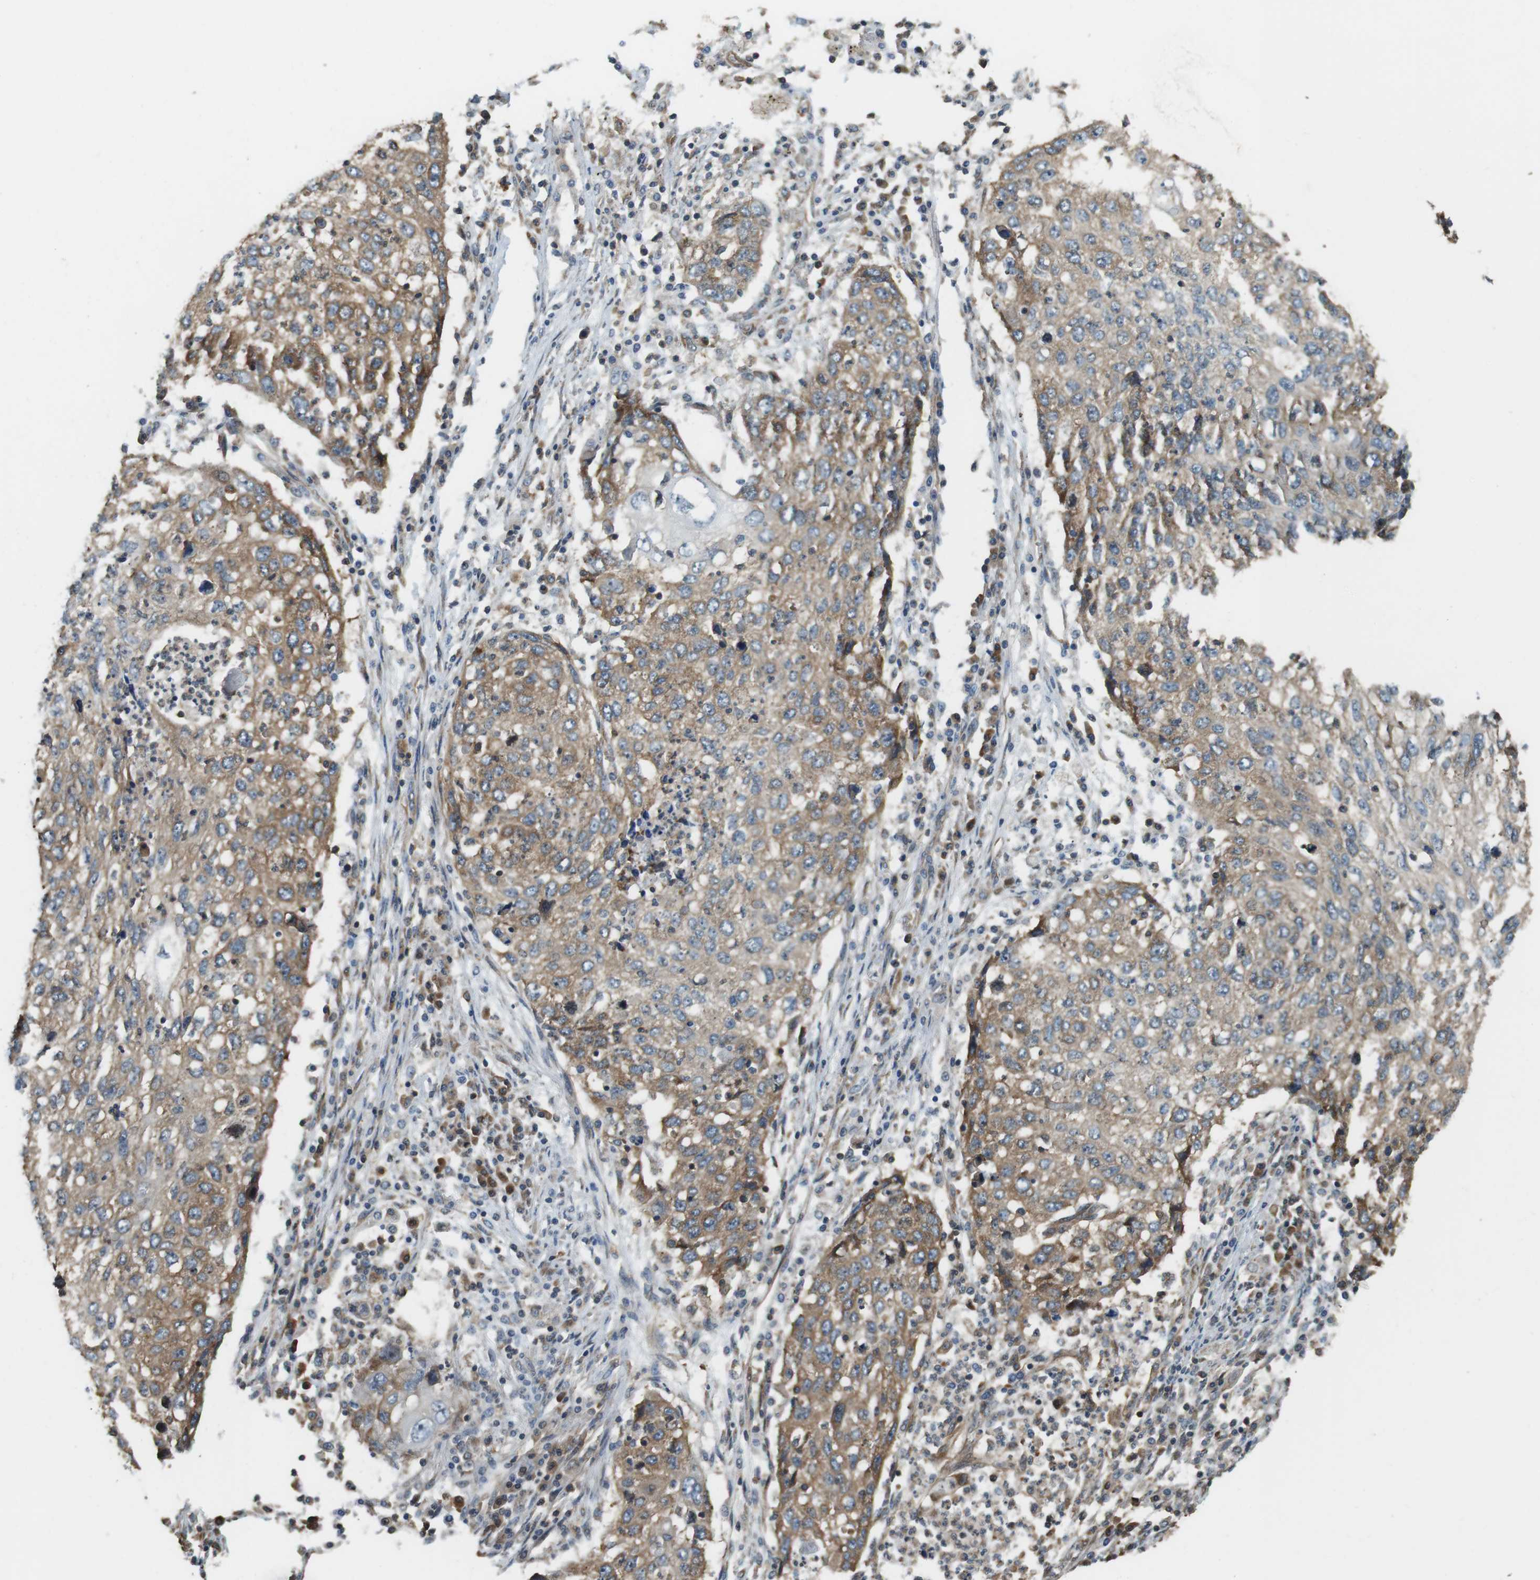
{"staining": {"intensity": "moderate", "quantity": "25%-75%", "location": "cytoplasmic/membranous"}, "tissue": "lung cancer", "cell_type": "Tumor cells", "image_type": "cancer", "snomed": [{"axis": "morphology", "description": "Squamous cell carcinoma, NOS"}, {"axis": "topography", "description": "Lung"}], "caption": "This is an image of immunohistochemistry (IHC) staining of lung squamous cell carcinoma, which shows moderate staining in the cytoplasmic/membranous of tumor cells.", "gene": "PA2G4", "patient": {"sex": "female", "age": 63}}